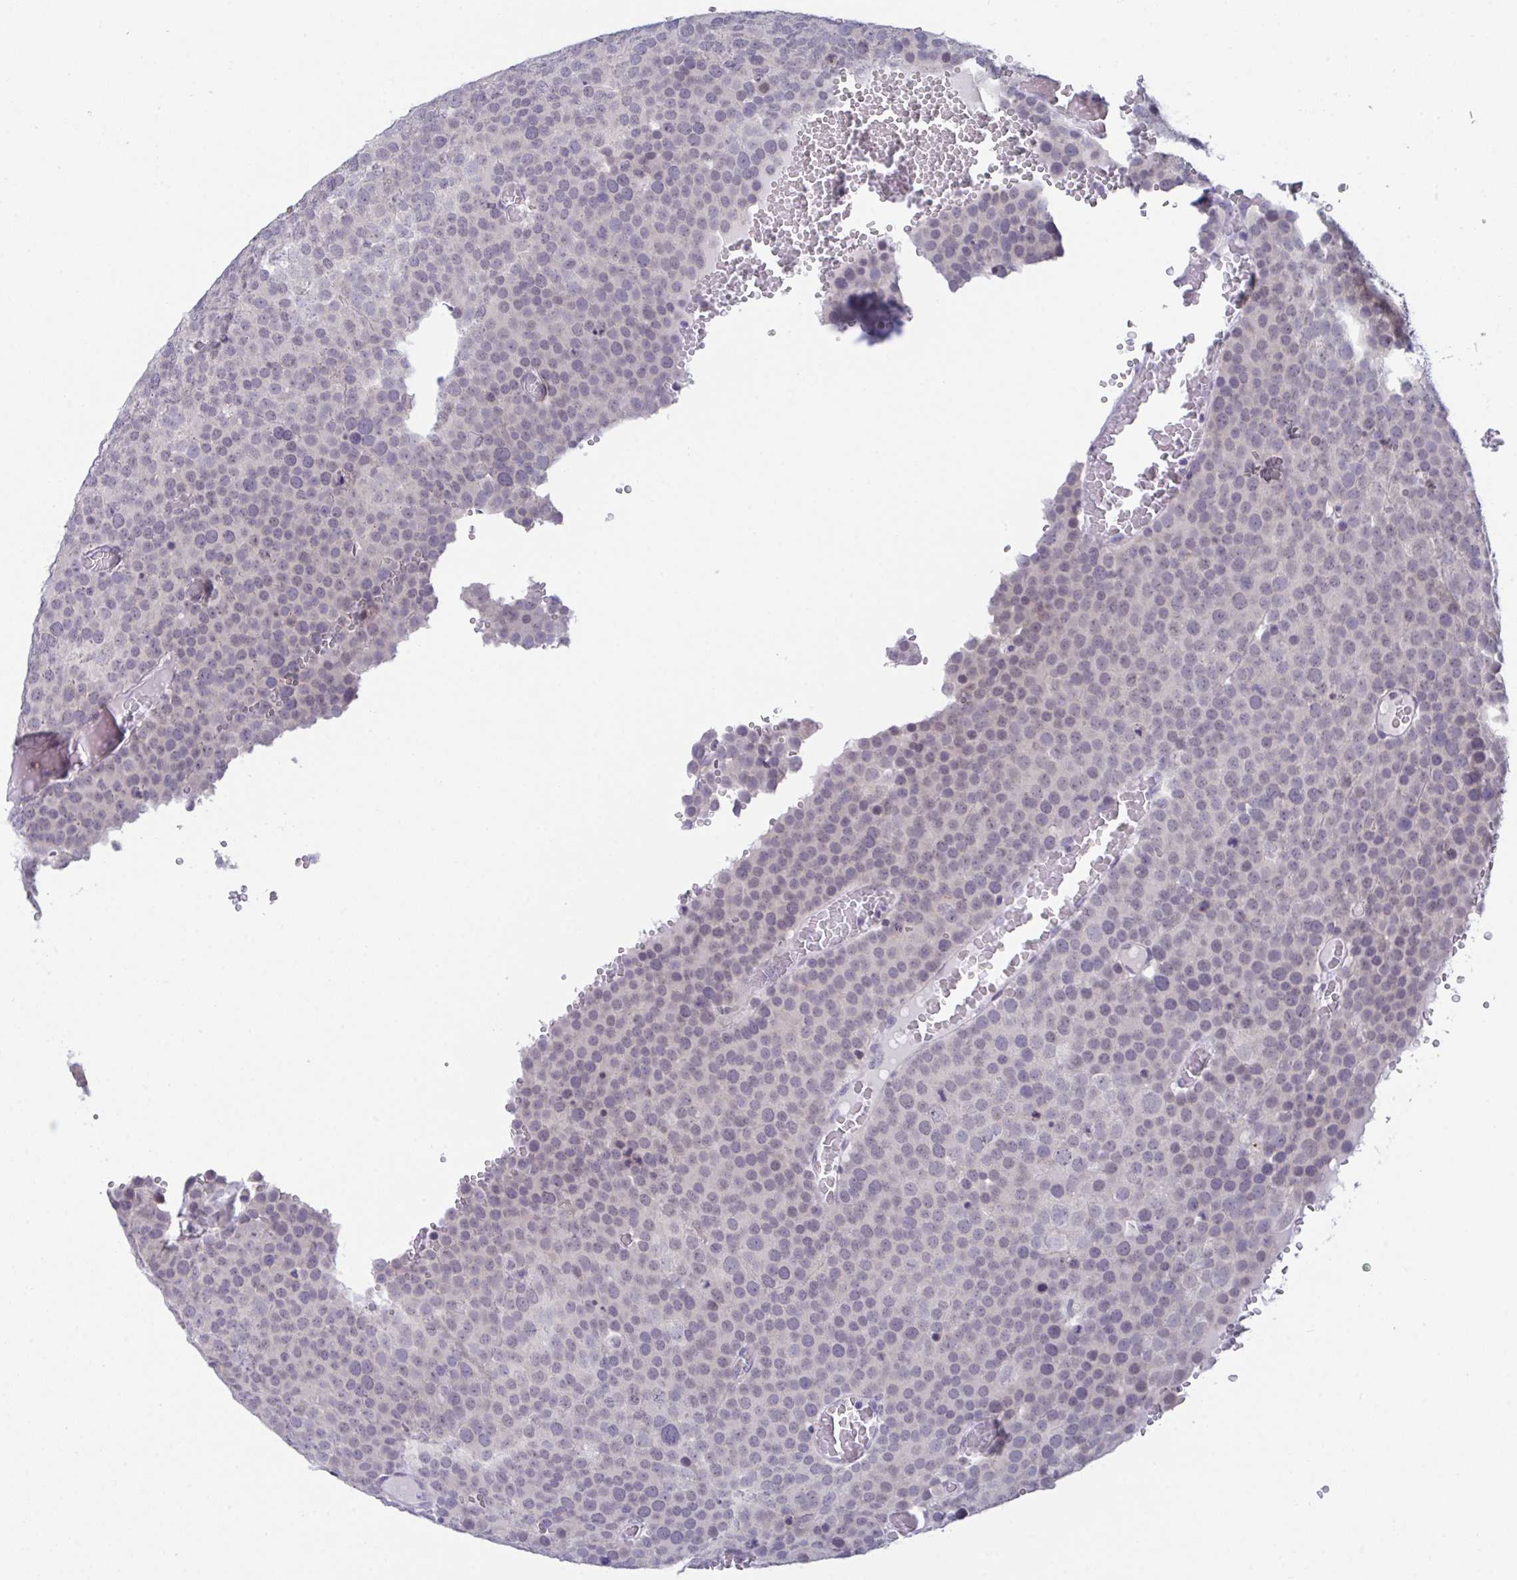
{"staining": {"intensity": "weak", "quantity": "25%-75%", "location": "nuclear"}, "tissue": "testis cancer", "cell_type": "Tumor cells", "image_type": "cancer", "snomed": [{"axis": "morphology", "description": "Seminoma, NOS"}, {"axis": "topography", "description": "Testis"}], "caption": "There is low levels of weak nuclear staining in tumor cells of seminoma (testis), as demonstrated by immunohistochemical staining (brown color).", "gene": "BMAL2", "patient": {"sex": "male", "age": 71}}